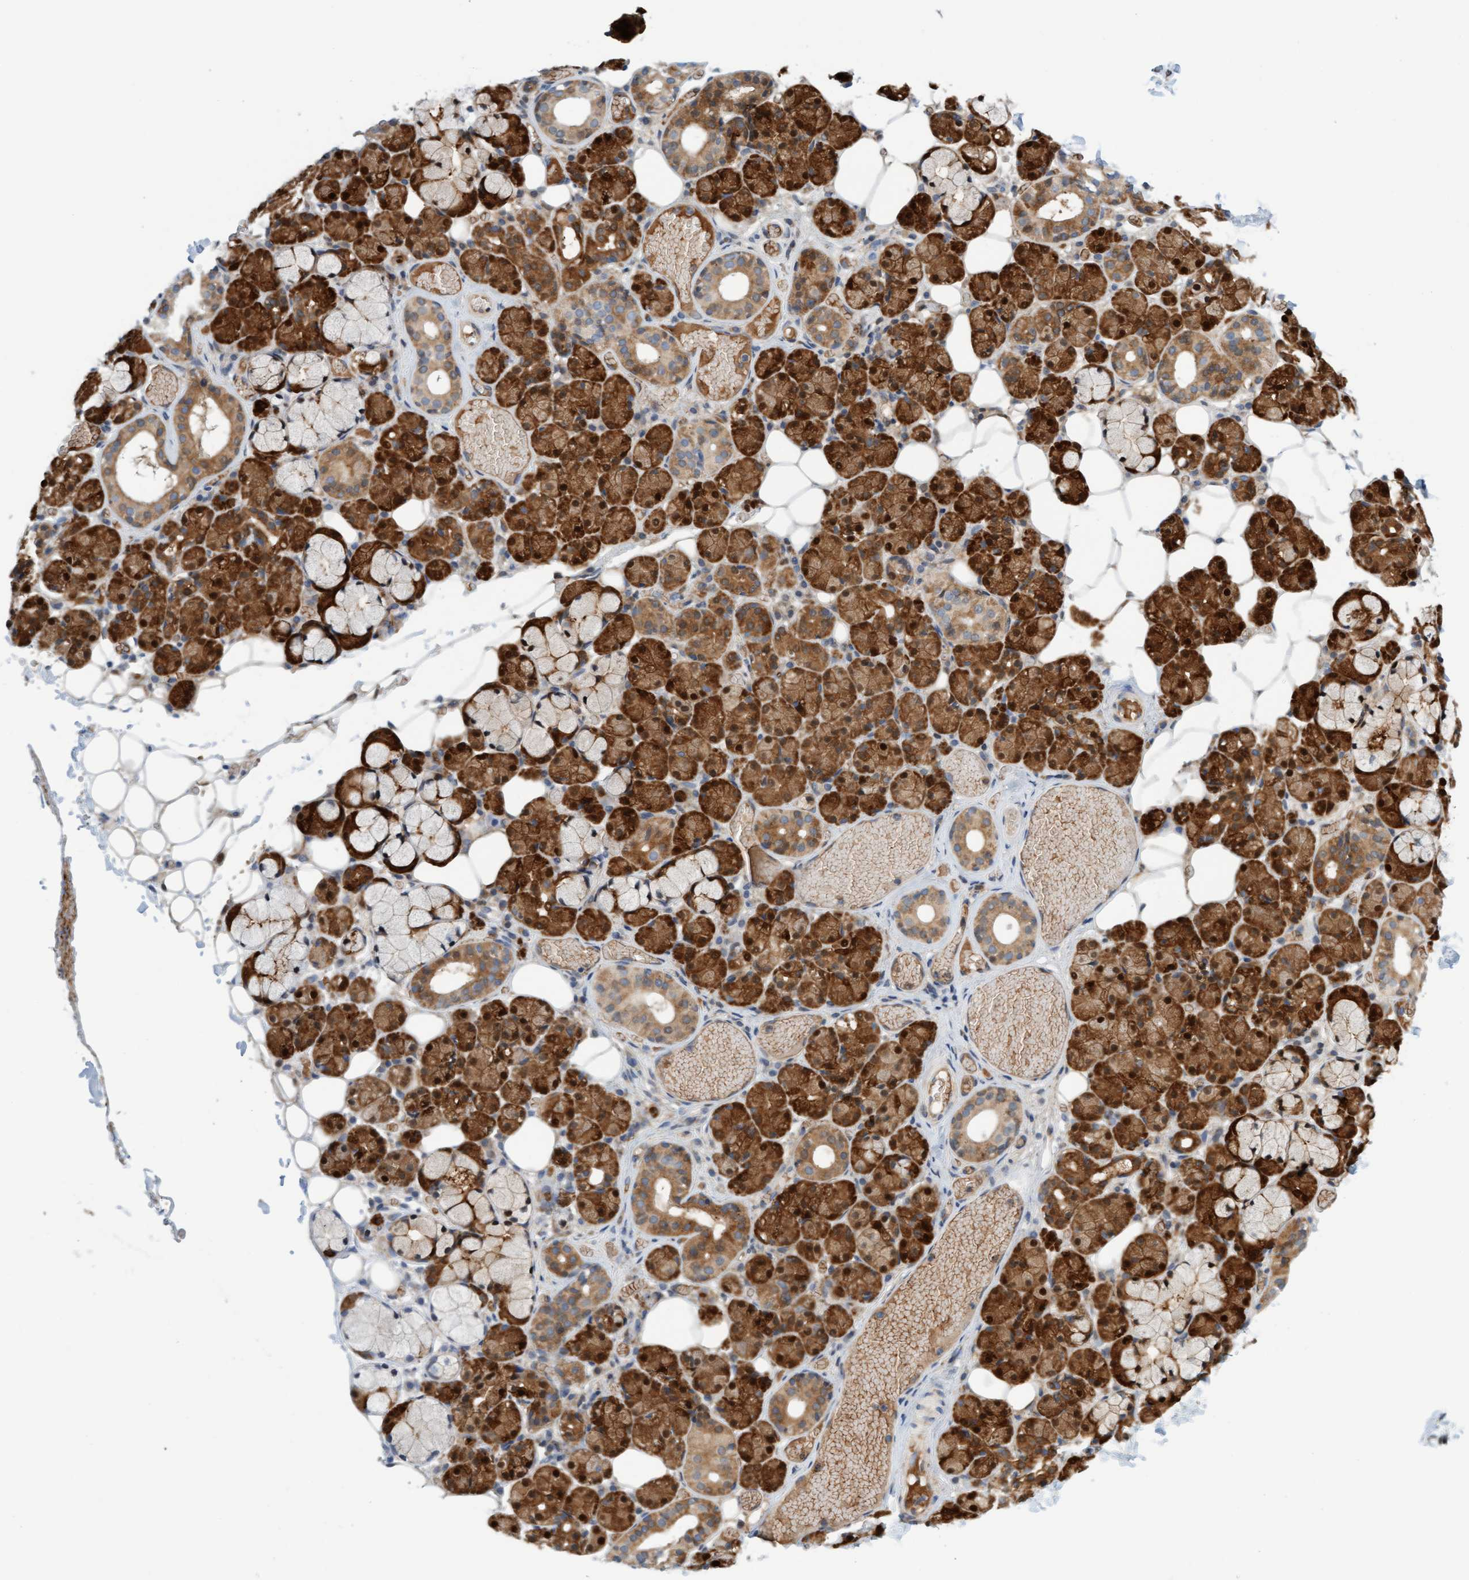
{"staining": {"intensity": "strong", "quantity": ">75%", "location": "cytoplasmic/membranous,nuclear"}, "tissue": "salivary gland", "cell_type": "Glandular cells", "image_type": "normal", "snomed": [{"axis": "morphology", "description": "Normal tissue, NOS"}, {"axis": "topography", "description": "Salivary gland"}], "caption": "Brown immunohistochemical staining in unremarkable human salivary gland shows strong cytoplasmic/membranous,nuclear positivity in approximately >75% of glandular cells.", "gene": "EIF4EBP1", "patient": {"sex": "male", "age": 63}}